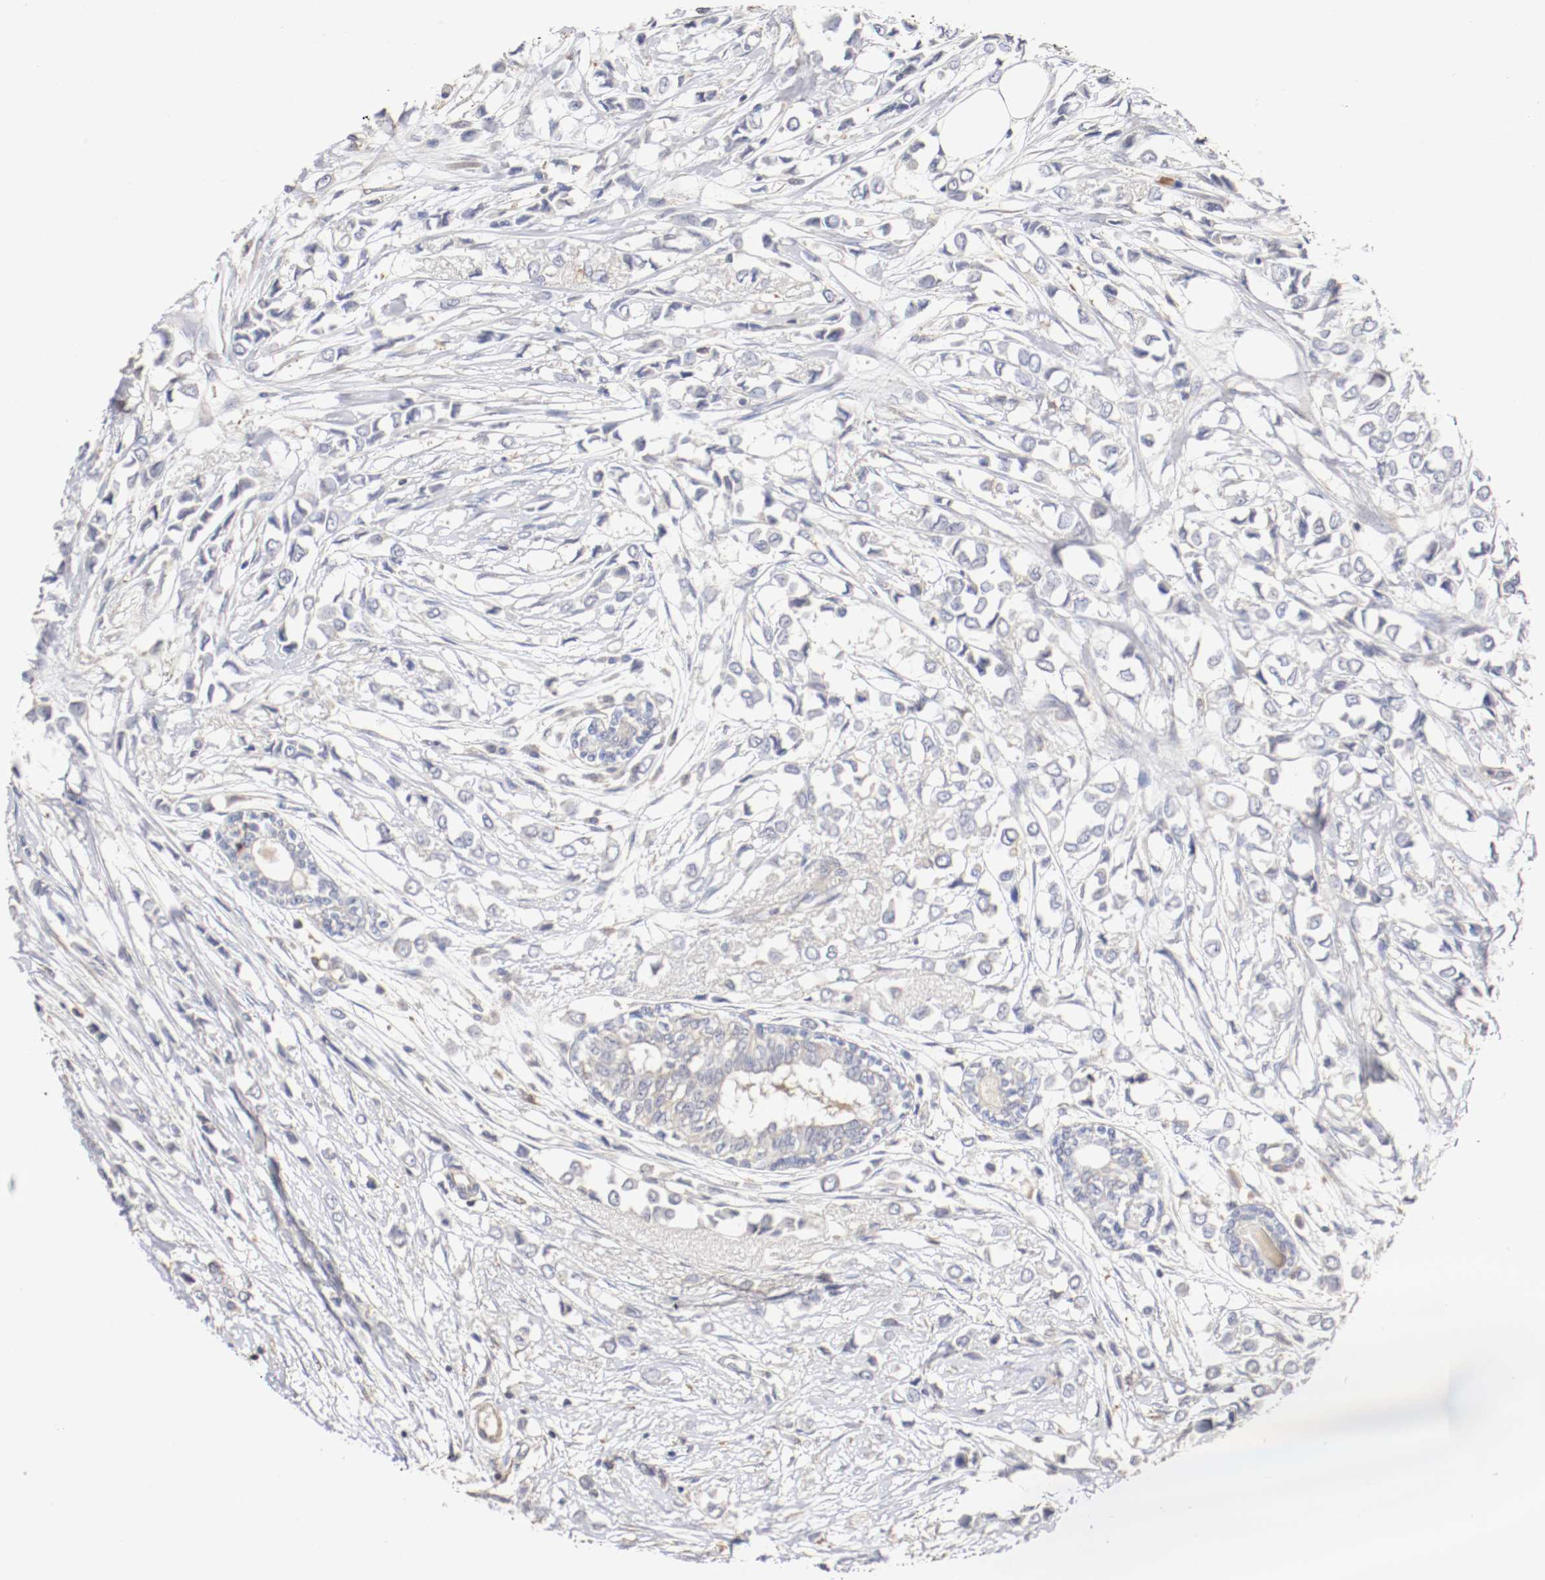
{"staining": {"intensity": "negative", "quantity": "none", "location": "none"}, "tissue": "breast cancer", "cell_type": "Tumor cells", "image_type": "cancer", "snomed": [{"axis": "morphology", "description": "Lobular carcinoma"}, {"axis": "topography", "description": "Breast"}], "caption": "High power microscopy image of an immunohistochemistry (IHC) image of breast lobular carcinoma, revealing no significant staining in tumor cells. The staining was performed using DAB to visualize the protein expression in brown, while the nuclei were stained in blue with hematoxylin (Magnification: 20x).", "gene": "CDK6", "patient": {"sex": "female", "age": 51}}